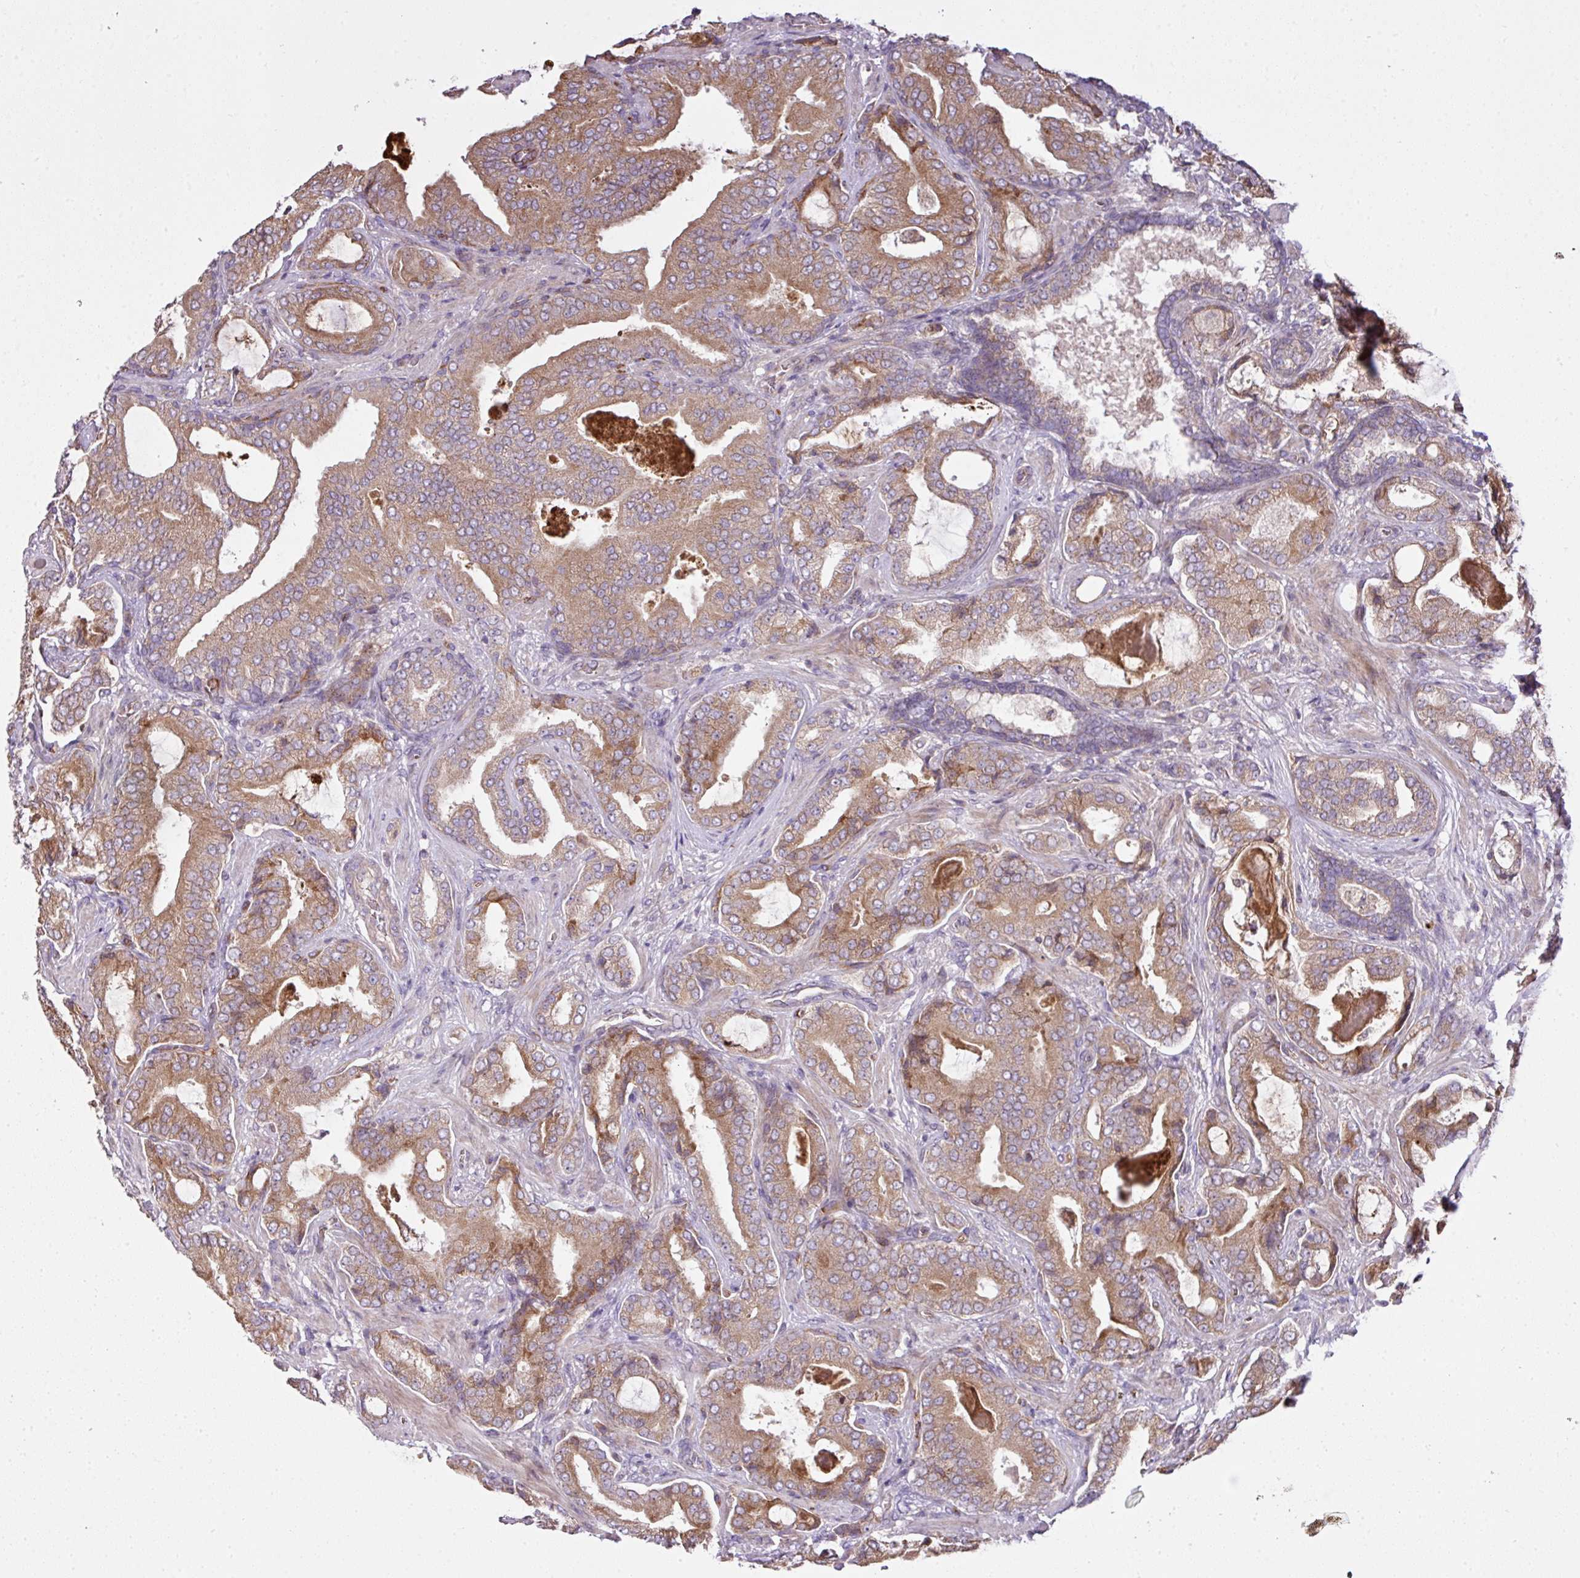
{"staining": {"intensity": "moderate", "quantity": ">75%", "location": "cytoplasmic/membranous"}, "tissue": "prostate cancer", "cell_type": "Tumor cells", "image_type": "cancer", "snomed": [{"axis": "morphology", "description": "Adenocarcinoma, High grade"}, {"axis": "topography", "description": "Prostate"}], "caption": "Protein analysis of high-grade adenocarcinoma (prostate) tissue shows moderate cytoplasmic/membranous staining in approximately >75% of tumor cells. Using DAB (brown) and hematoxylin (blue) stains, captured at high magnification using brightfield microscopy.", "gene": "COX18", "patient": {"sex": "male", "age": 68}}